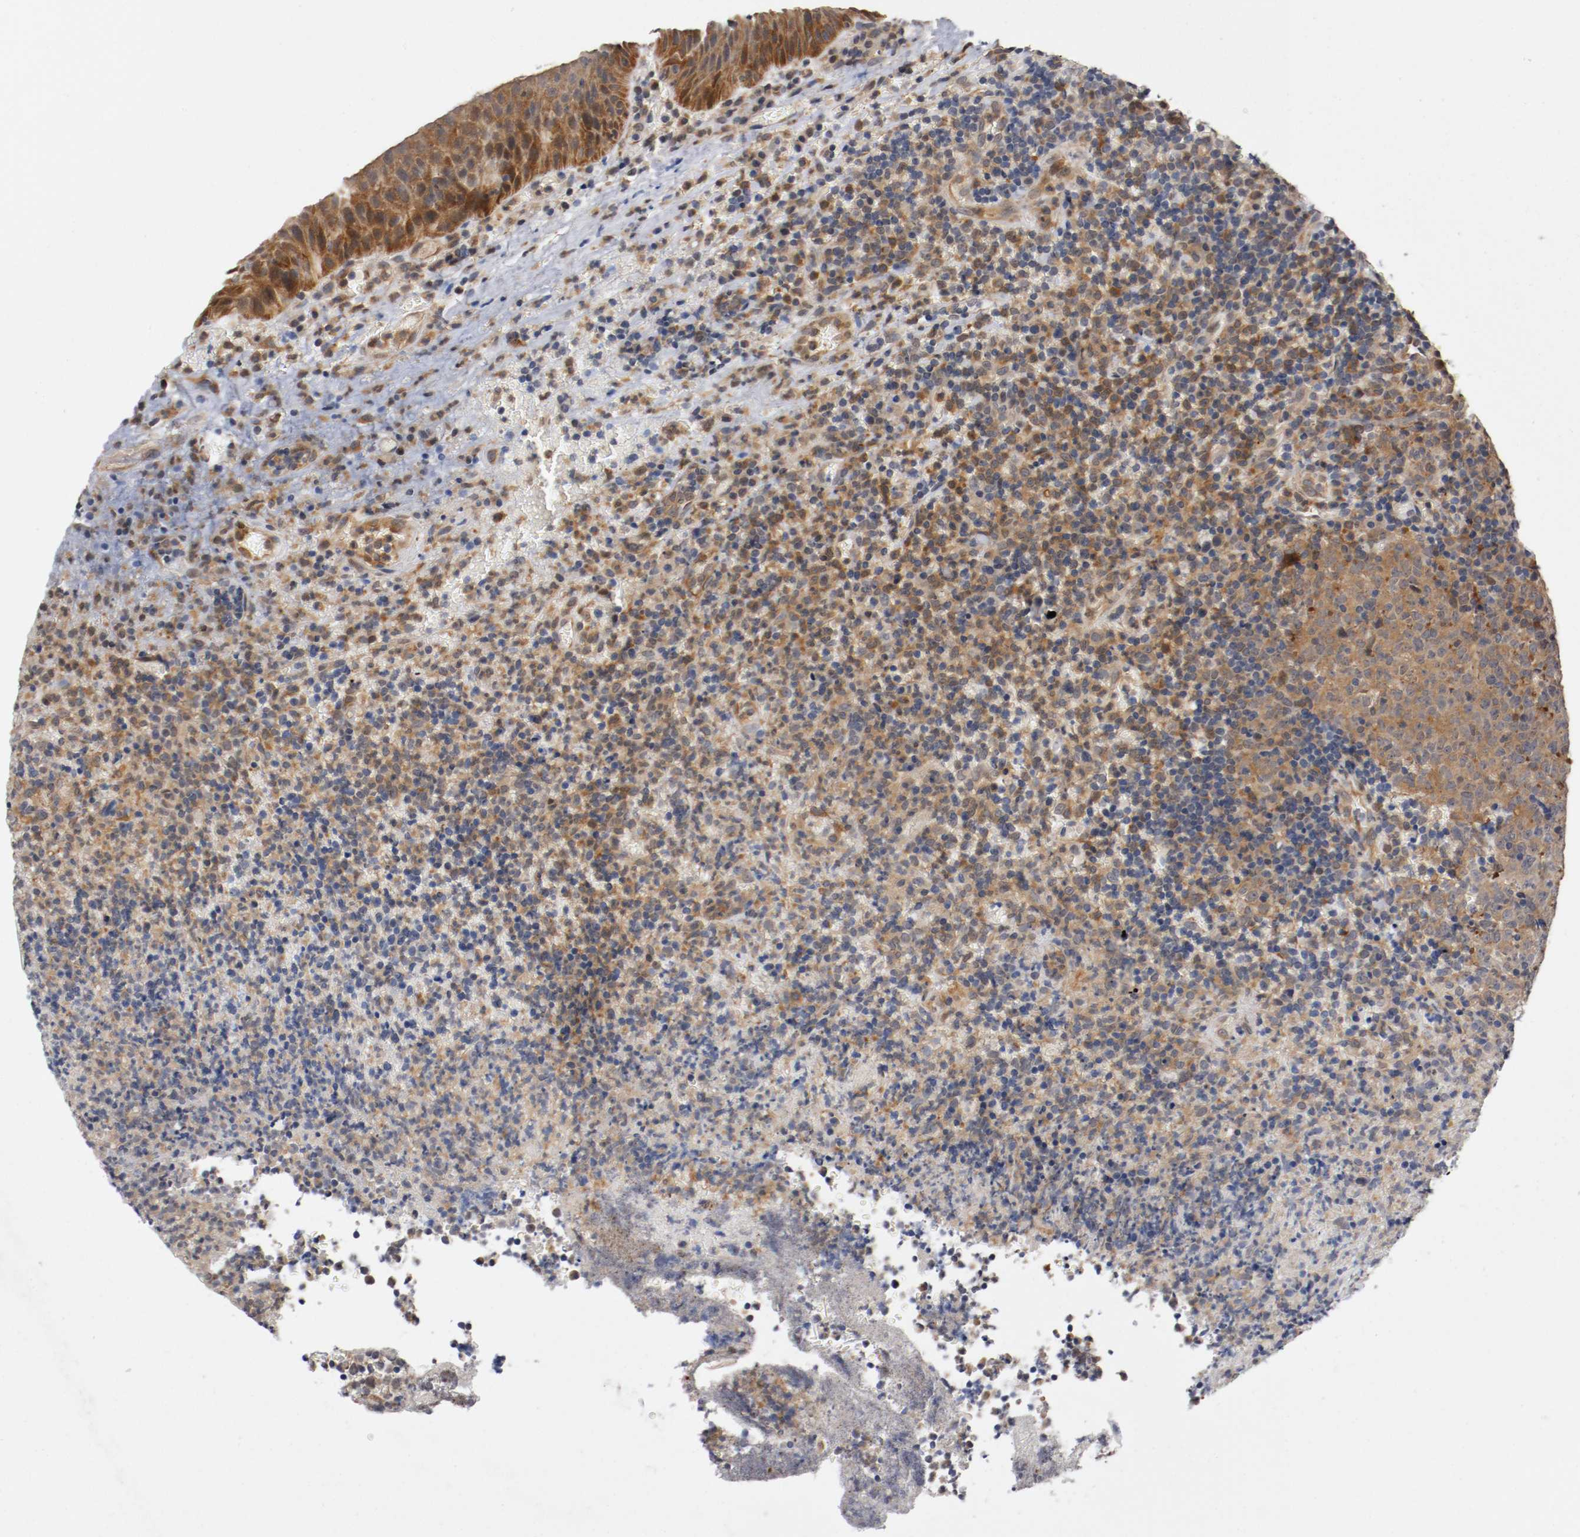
{"staining": {"intensity": "weak", "quantity": "25%-75%", "location": "cytoplasmic/membranous"}, "tissue": "lymphoma", "cell_type": "Tumor cells", "image_type": "cancer", "snomed": [{"axis": "morphology", "description": "Malignant lymphoma, non-Hodgkin's type, High grade"}, {"axis": "topography", "description": "Tonsil"}], "caption": "An immunohistochemistry micrograph of neoplastic tissue is shown. Protein staining in brown highlights weak cytoplasmic/membranous positivity in high-grade malignant lymphoma, non-Hodgkin's type within tumor cells.", "gene": "RBM23", "patient": {"sex": "female", "age": 36}}